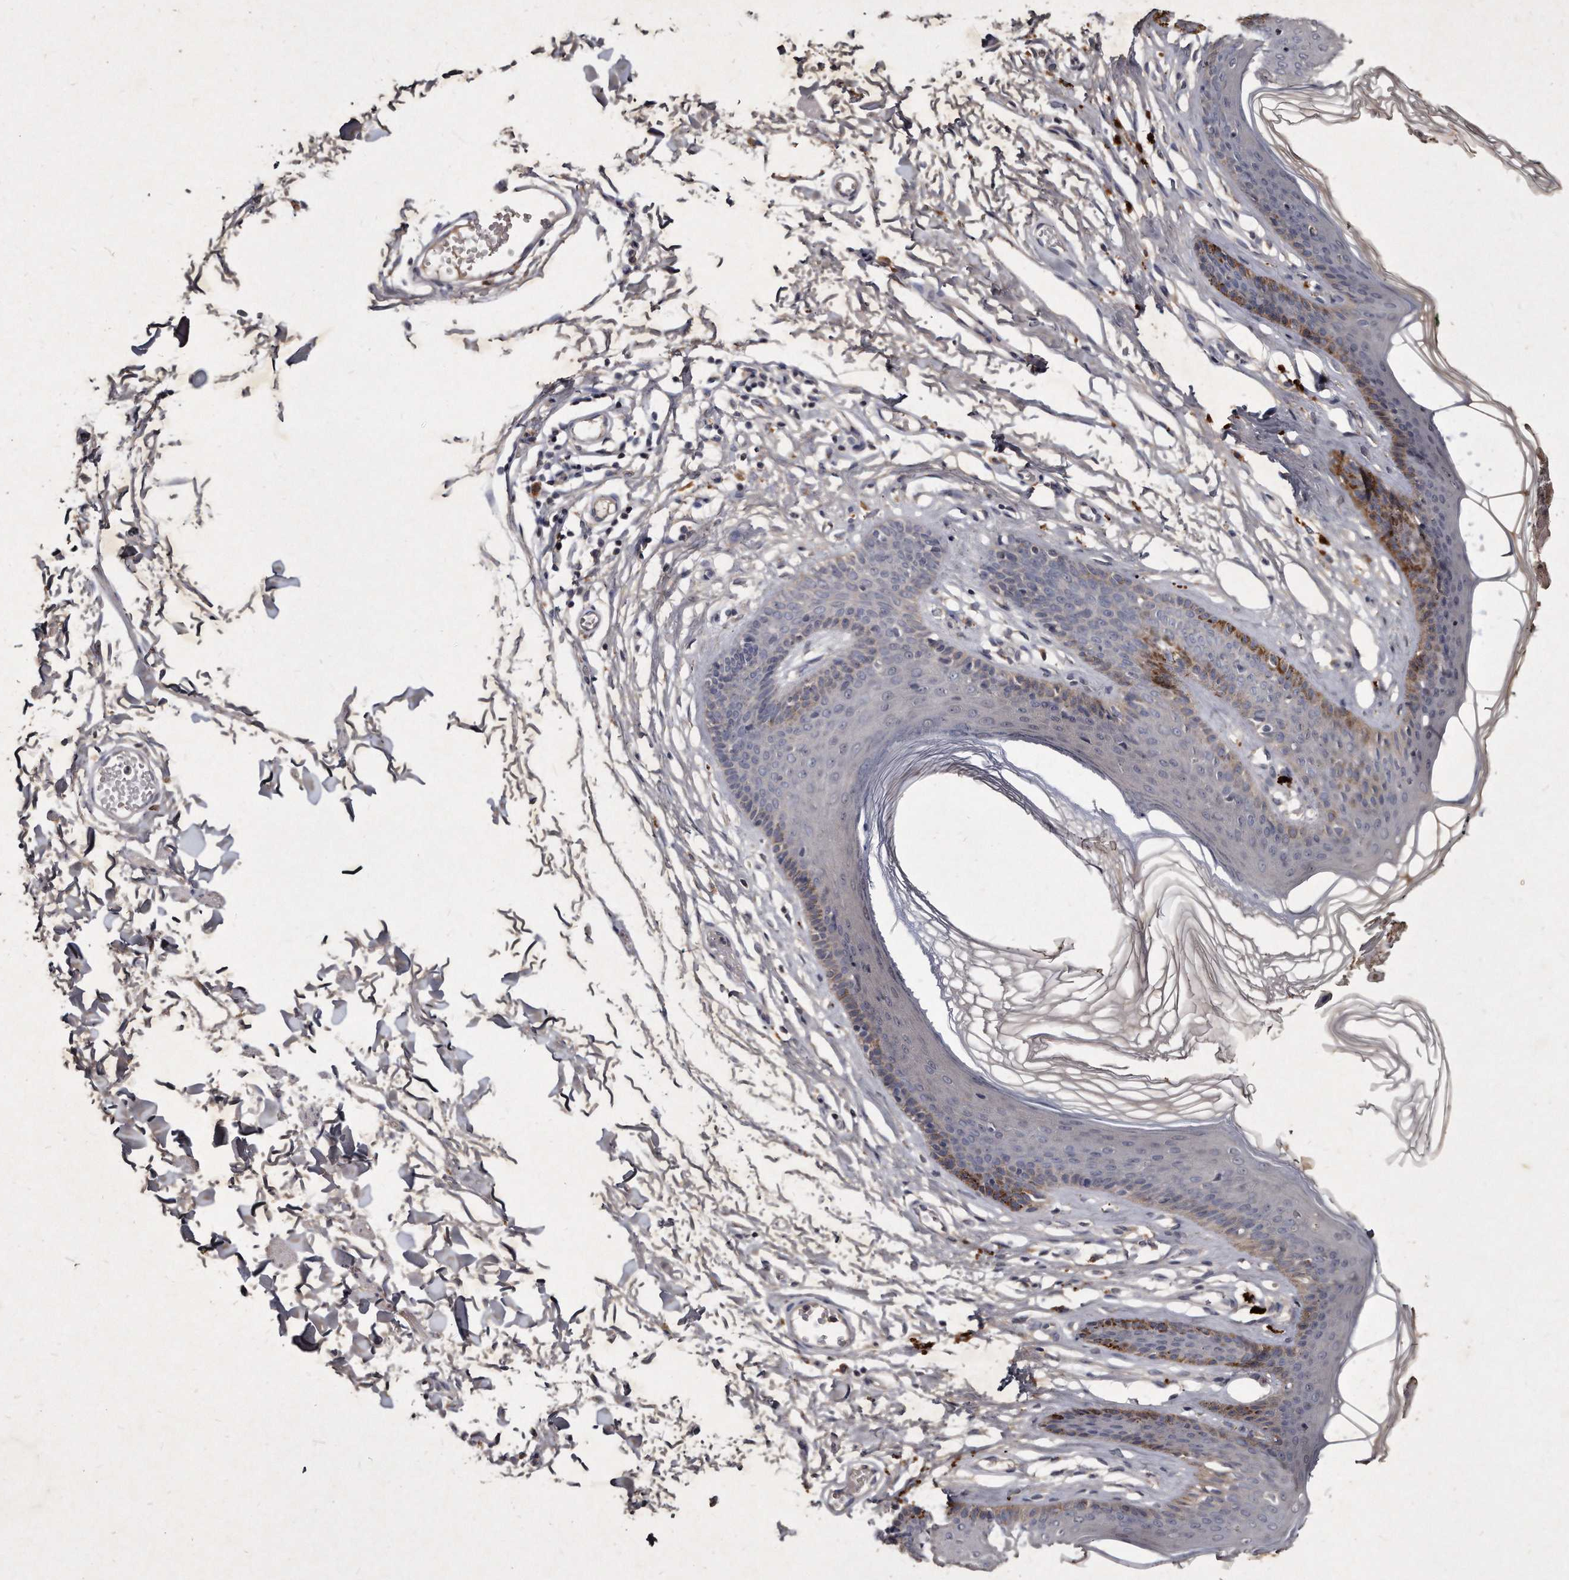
{"staining": {"intensity": "moderate", "quantity": "<25%", "location": "cytoplasmic/membranous"}, "tissue": "skin", "cell_type": "Epidermal cells", "image_type": "normal", "snomed": [{"axis": "morphology", "description": "Normal tissue, NOS"}, {"axis": "morphology", "description": "Squamous cell carcinoma, NOS"}, {"axis": "topography", "description": "Vulva"}], "caption": "Immunohistochemistry (IHC) histopathology image of unremarkable skin: human skin stained using immunohistochemistry demonstrates low levels of moderate protein expression localized specifically in the cytoplasmic/membranous of epidermal cells, appearing as a cytoplasmic/membranous brown color.", "gene": "KLHDC3", "patient": {"sex": "female", "age": 85}}